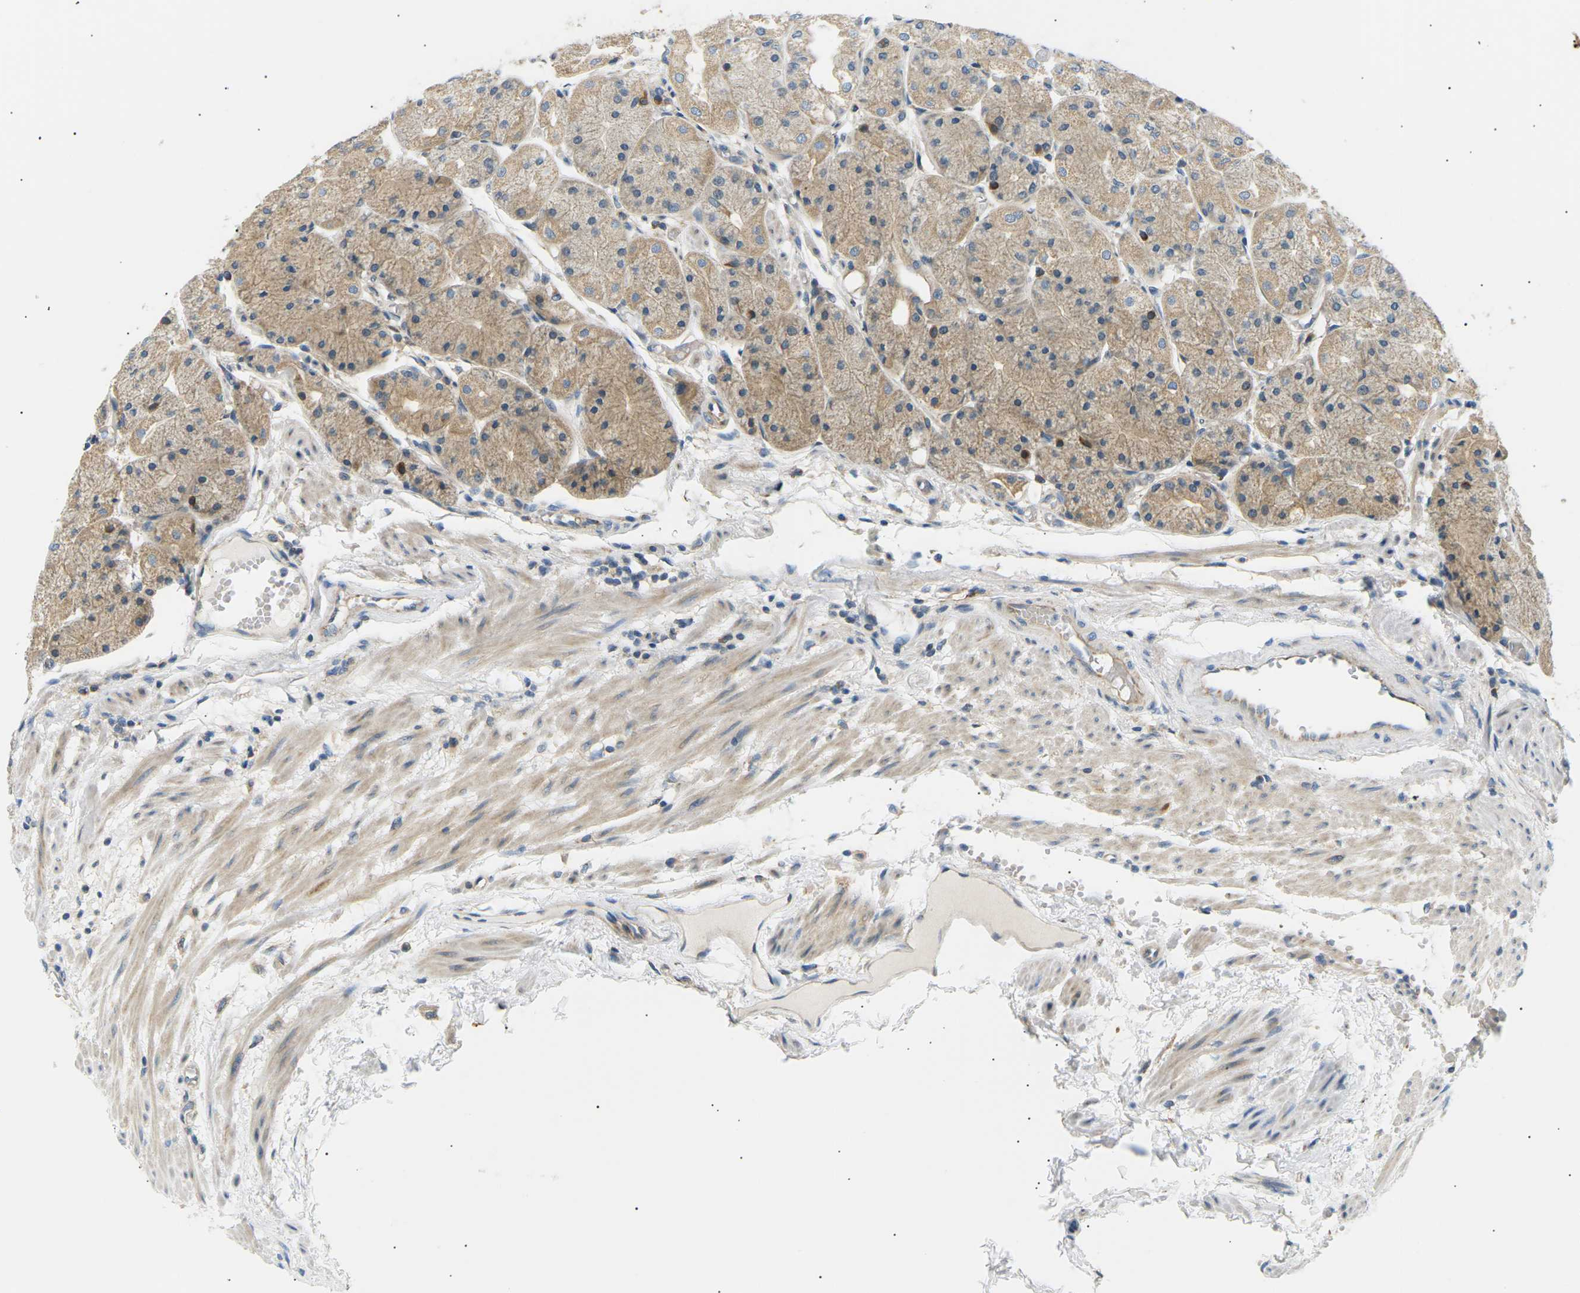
{"staining": {"intensity": "moderate", "quantity": ">75%", "location": "cytoplasmic/membranous"}, "tissue": "stomach", "cell_type": "Glandular cells", "image_type": "normal", "snomed": [{"axis": "morphology", "description": "Normal tissue, NOS"}, {"axis": "topography", "description": "Stomach, upper"}], "caption": "Protein expression analysis of normal human stomach reveals moderate cytoplasmic/membranous staining in about >75% of glandular cells.", "gene": "TBC1D8", "patient": {"sex": "male", "age": 72}}